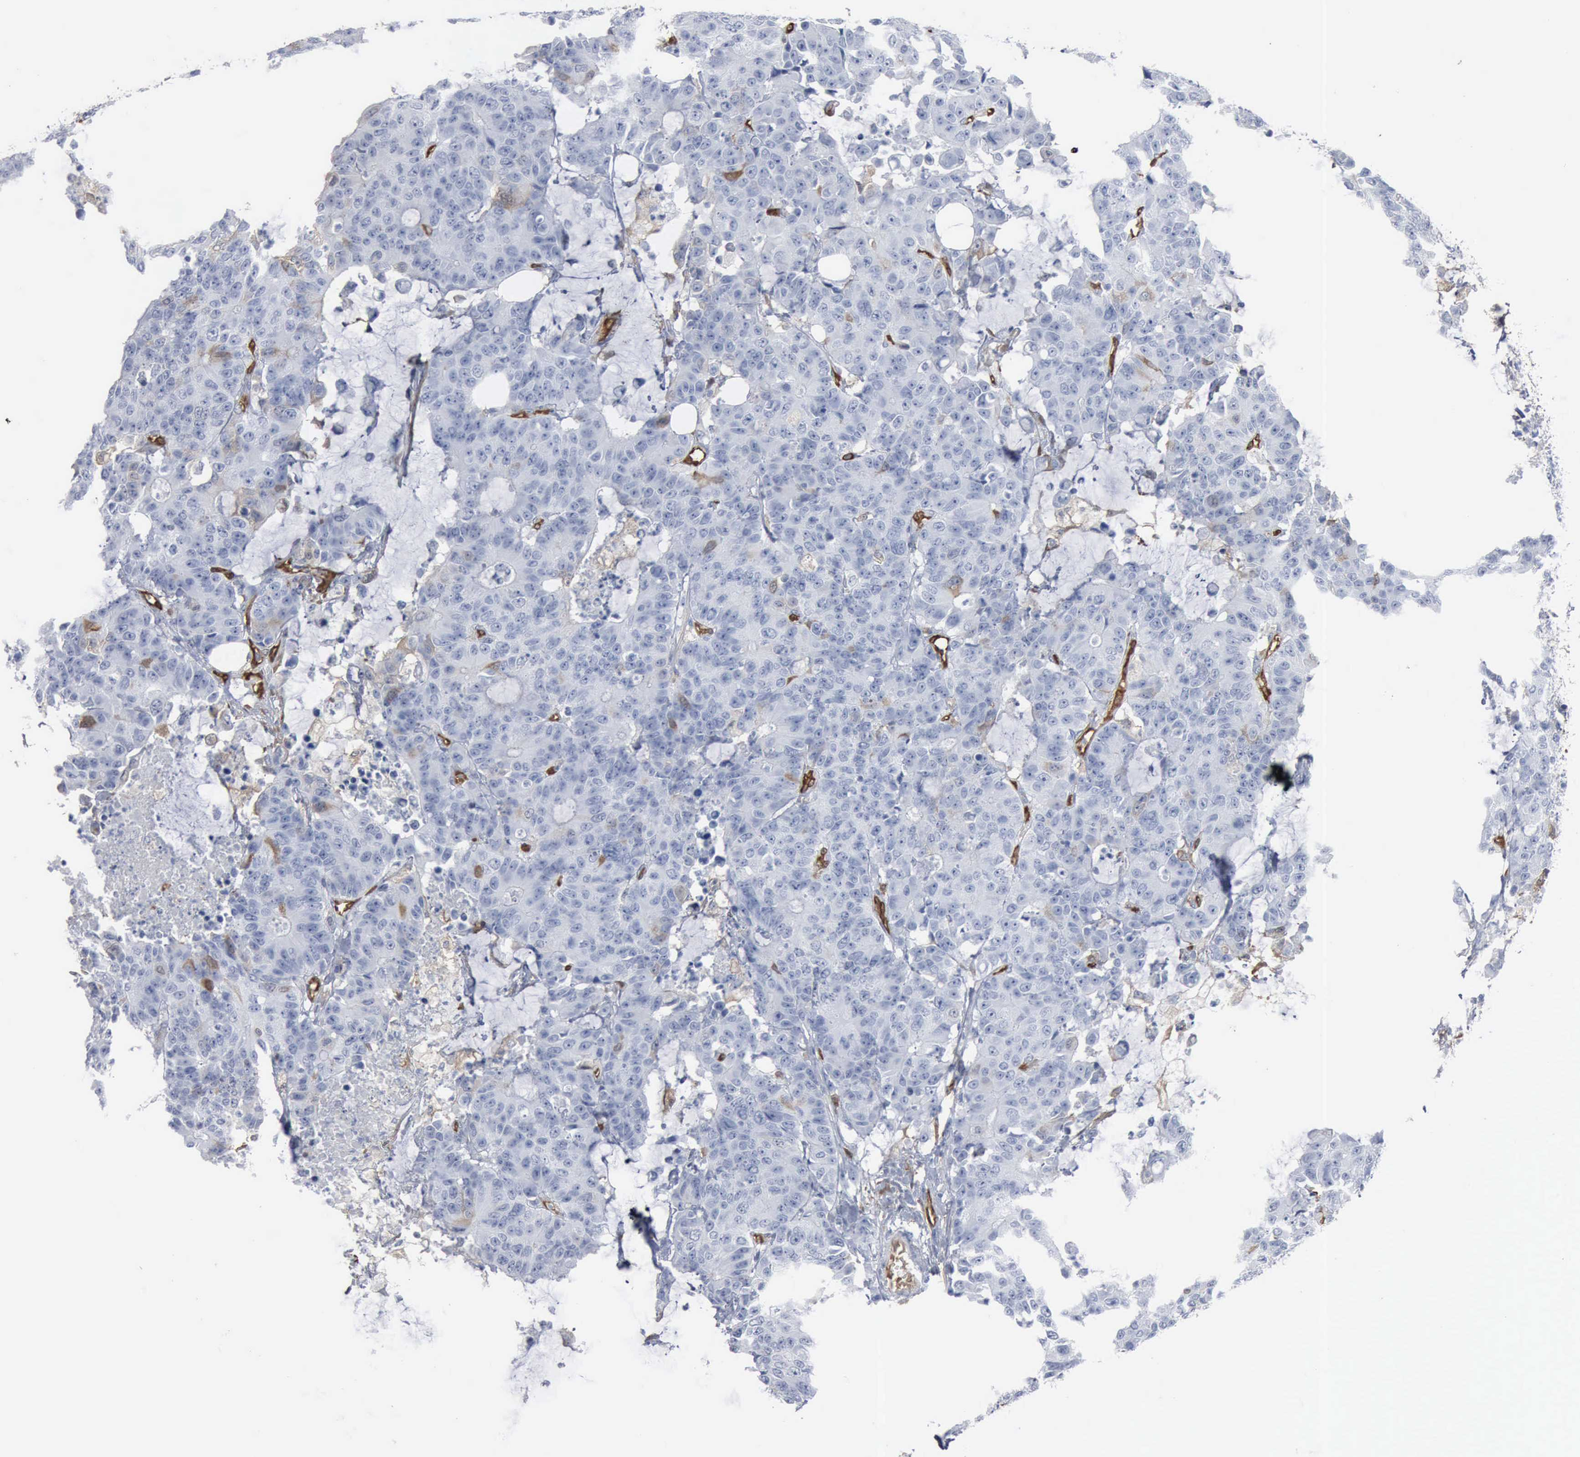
{"staining": {"intensity": "negative", "quantity": "none", "location": "none"}, "tissue": "colorectal cancer", "cell_type": "Tumor cells", "image_type": "cancer", "snomed": [{"axis": "morphology", "description": "Adenocarcinoma, NOS"}, {"axis": "topography", "description": "Colon"}], "caption": "Colorectal cancer stained for a protein using IHC displays no staining tumor cells.", "gene": "FSCN1", "patient": {"sex": "female", "age": 86}}